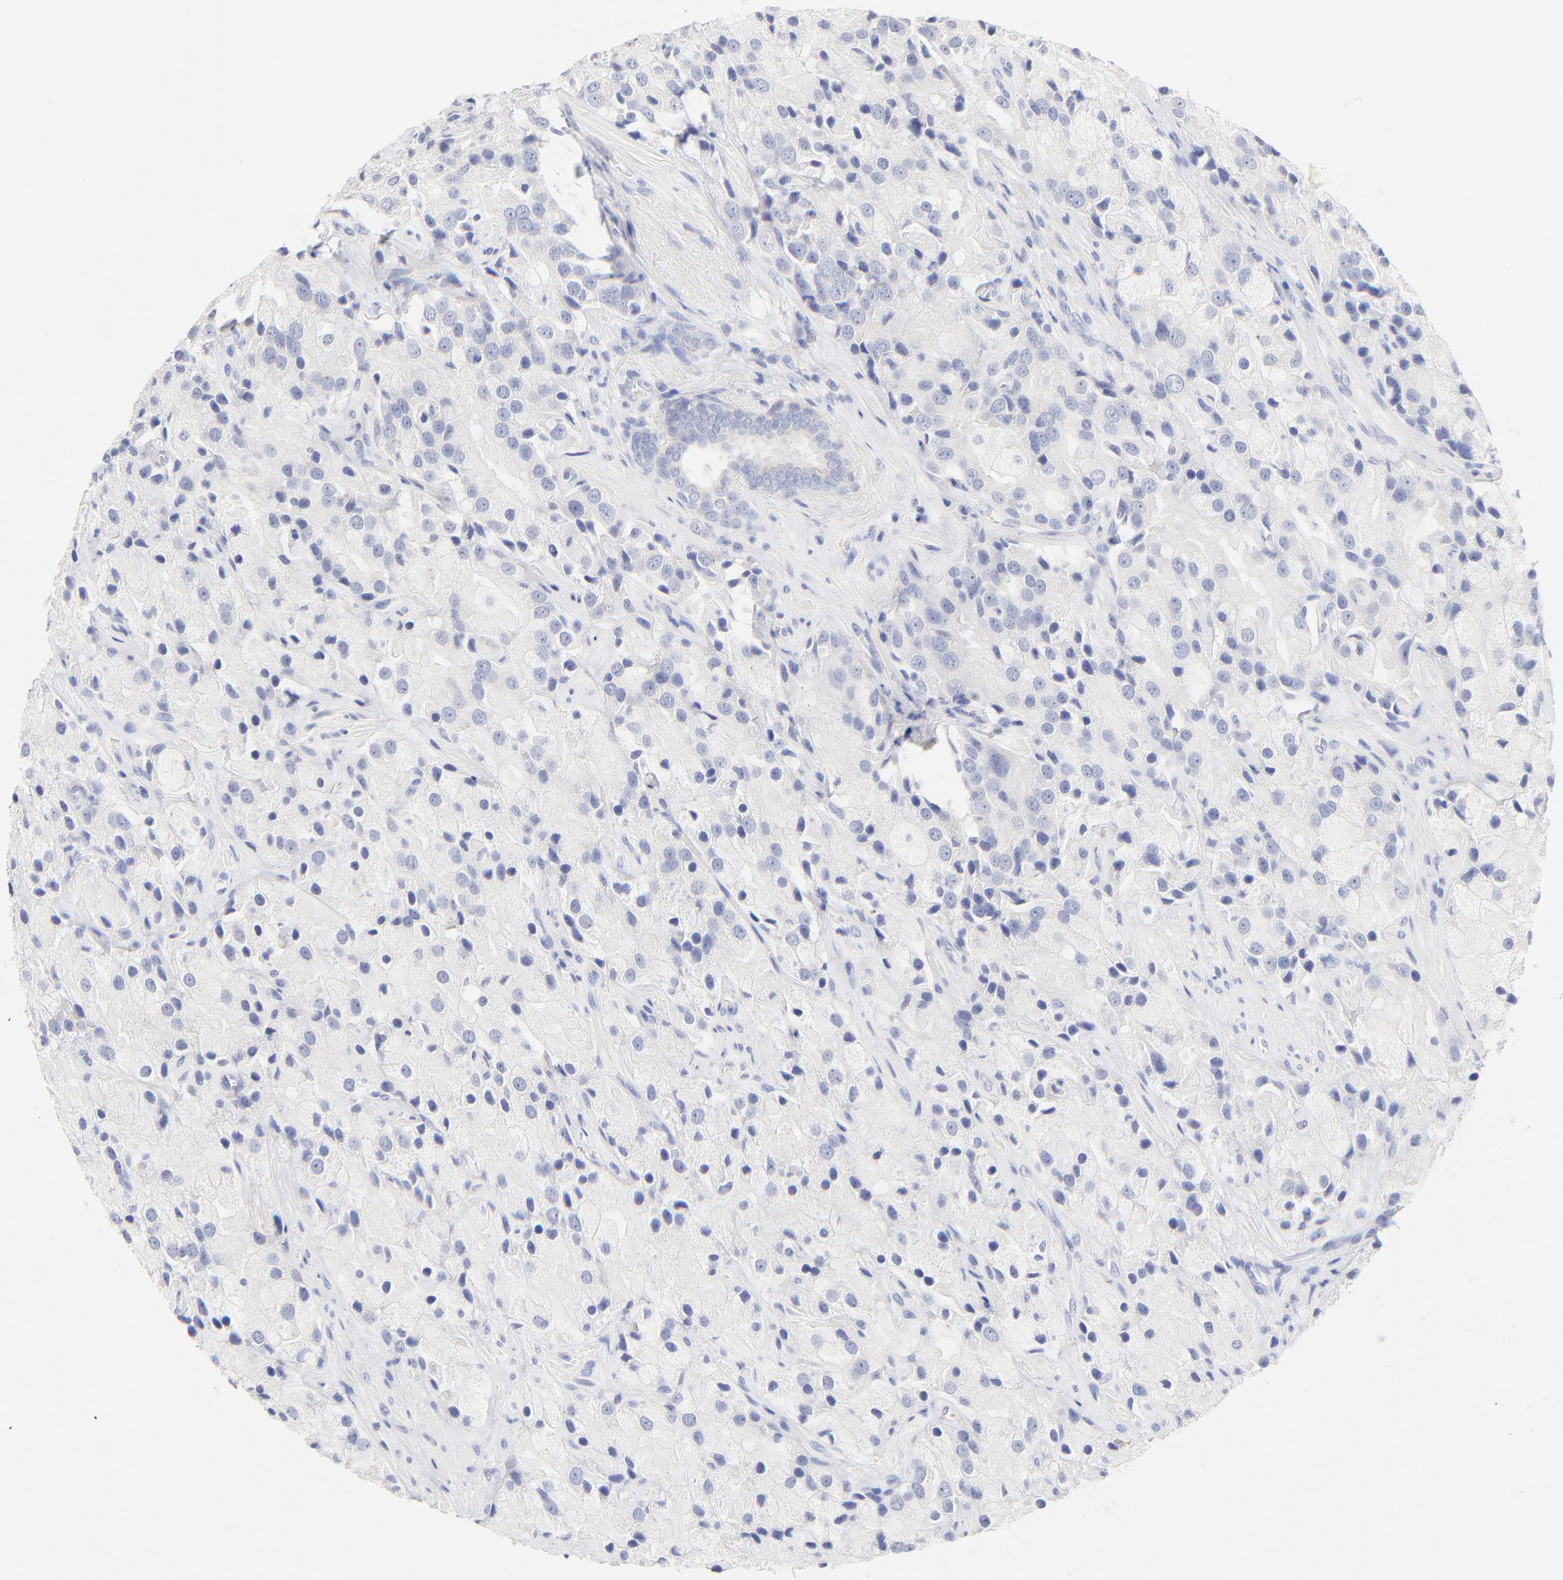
{"staining": {"intensity": "negative", "quantity": "none", "location": "none"}, "tissue": "prostate cancer", "cell_type": "Tumor cells", "image_type": "cancer", "snomed": [{"axis": "morphology", "description": "Adenocarcinoma, High grade"}, {"axis": "topography", "description": "Prostate"}], "caption": "Protein analysis of prostate cancer demonstrates no significant positivity in tumor cells.", "gene": "SULT4A1", "patient": {"sex": "male", "age": 70}}